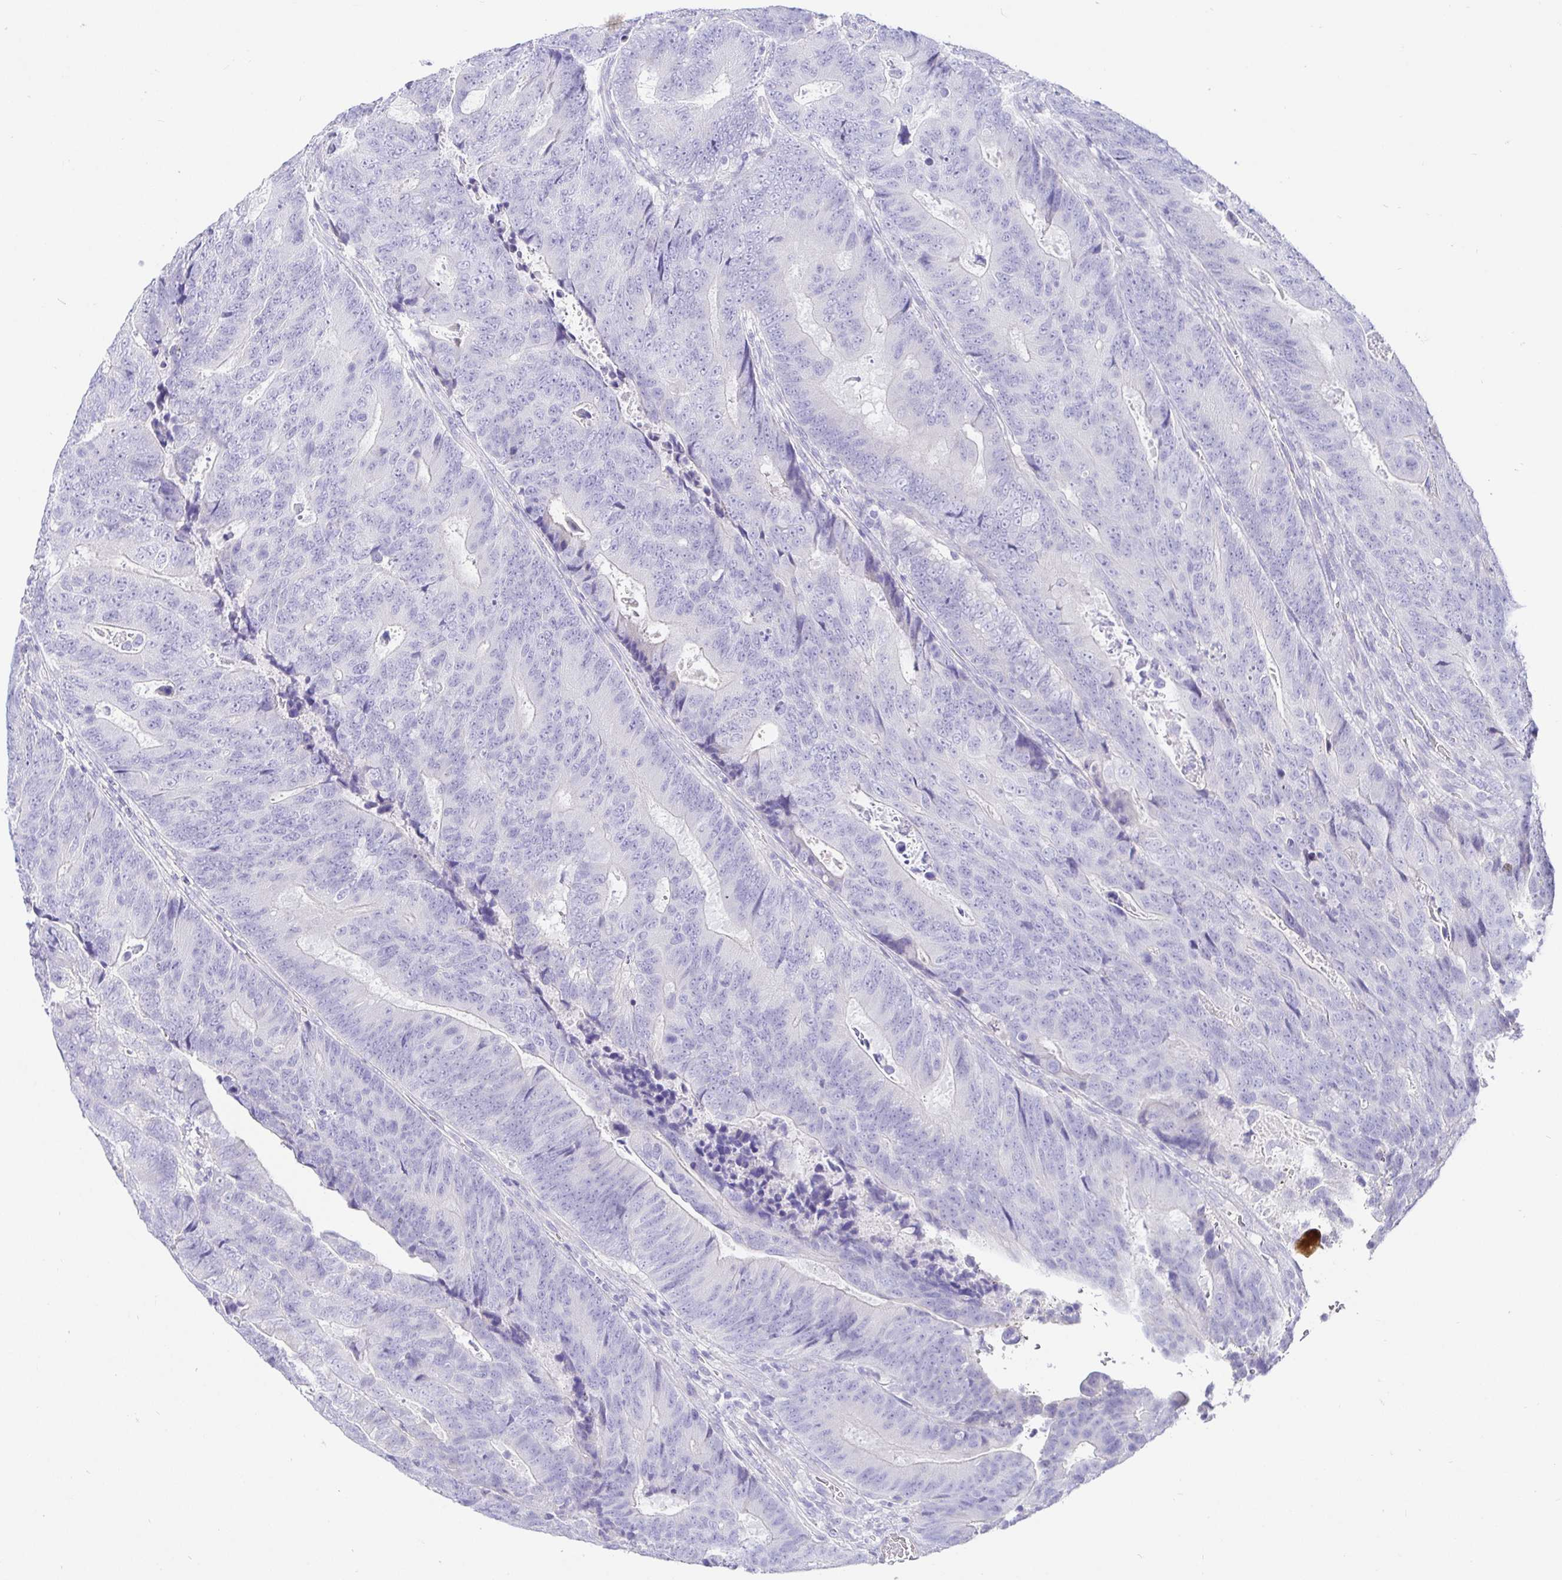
{"staining": {"intensity": "negative", "quantity": "none", "location": "none"}, "tissue": "colorectal cancer", "cell_type": "Tumor cells", "image_type": "cancer", "snomed": [{"axis": "morphology", "description": "Adenocarcinoma, NOS"}, {"axis": "topography", "description": "Colon"}], "caption": "Immunohistochemistry image of neoplastic tissue: adenocarcinoma (colorectal) stained with DAB reveals no significant protein staining in tumor cells.", "gene": "TPTE", "patient": {"sex": "female", "age": 48}}